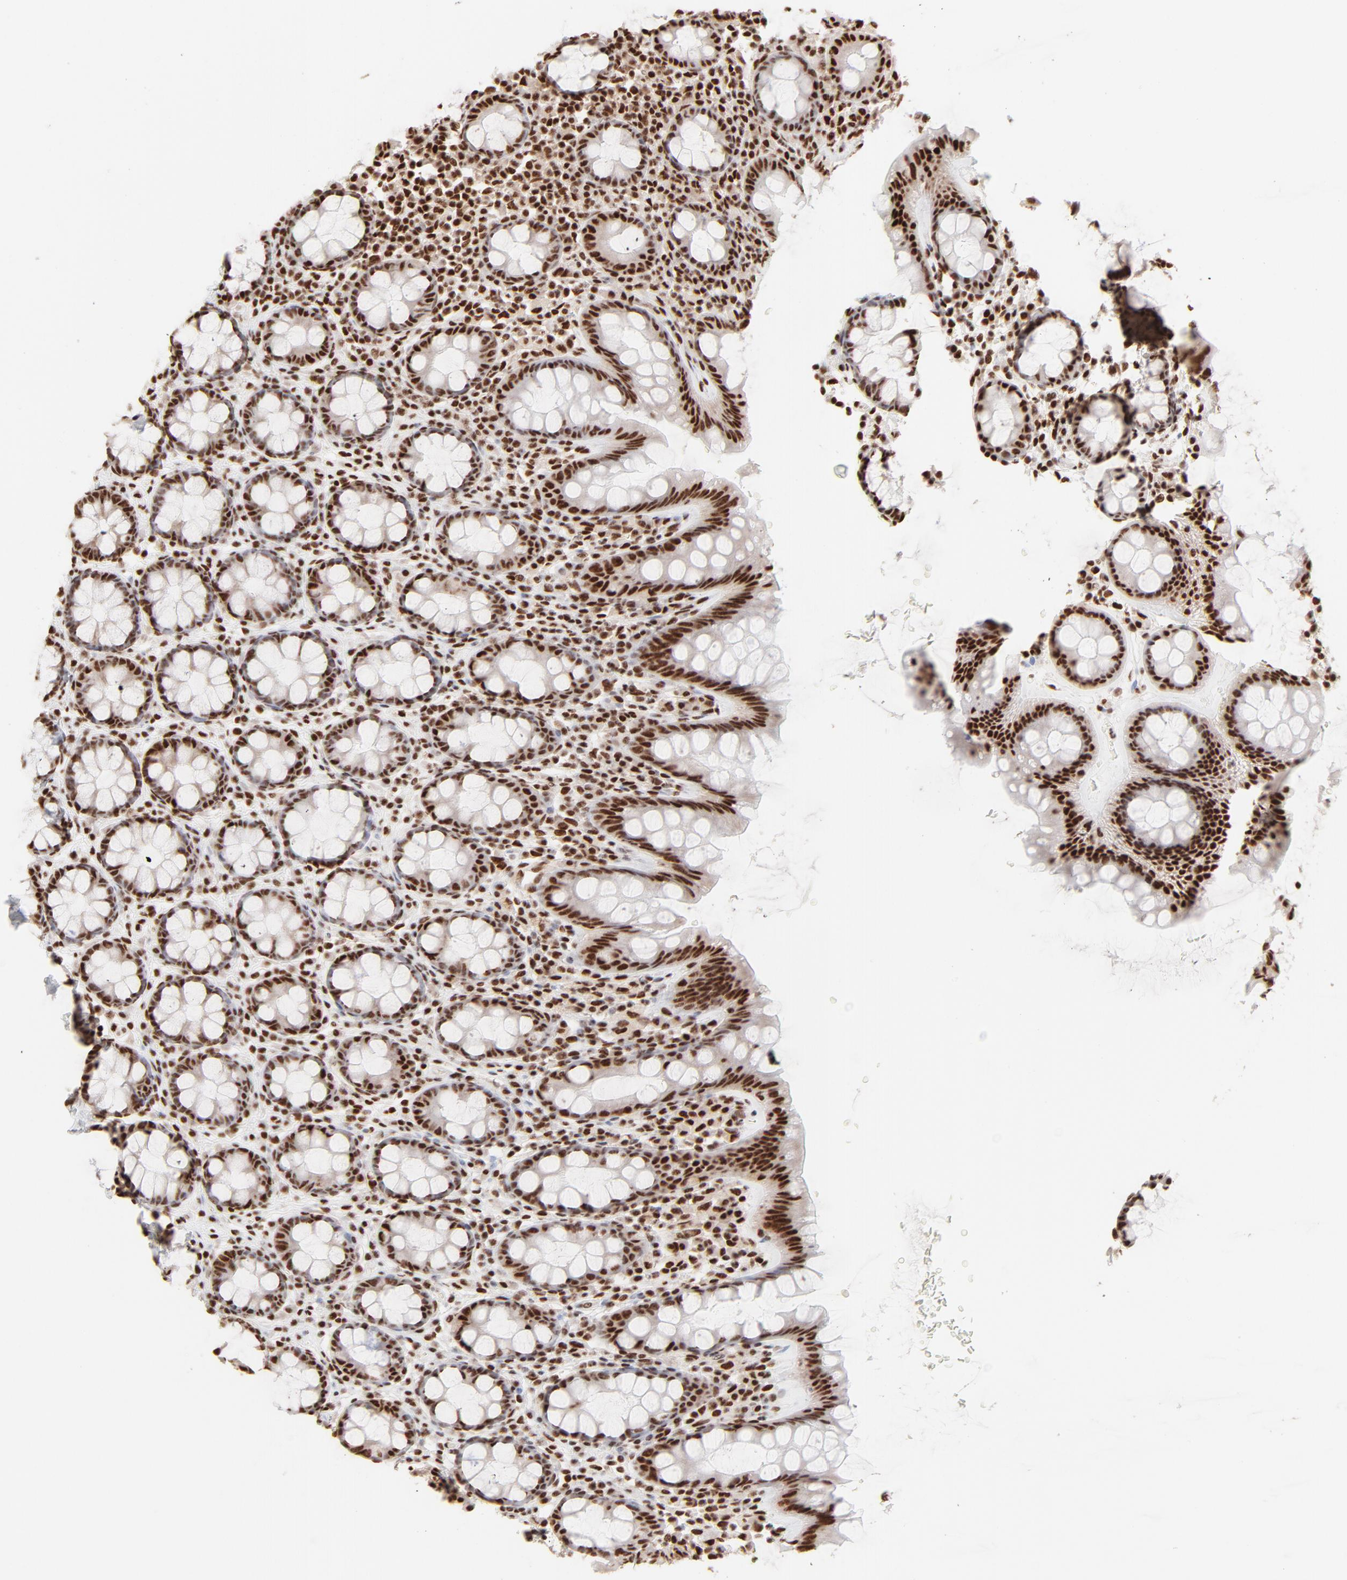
{"staining": {"intensity": "strong", "quantity": ">75%", "location": "nuclear"}, "tissue": "rectum", "cell_type": "Glandular cells", "image_type": "normal", "snomed": [{"axis": "morphology", "description": "Normal tissue, NOS"}, {"axis": "topography", "description": "Rectum"}], "caption": "Rectum was stained to show a protein in brown. There is high levels of strong nuclear positivity in approximately >75% of glandular cells.", "gene": "TARDBP", "patient": {"sex": "male", "age": 92}}